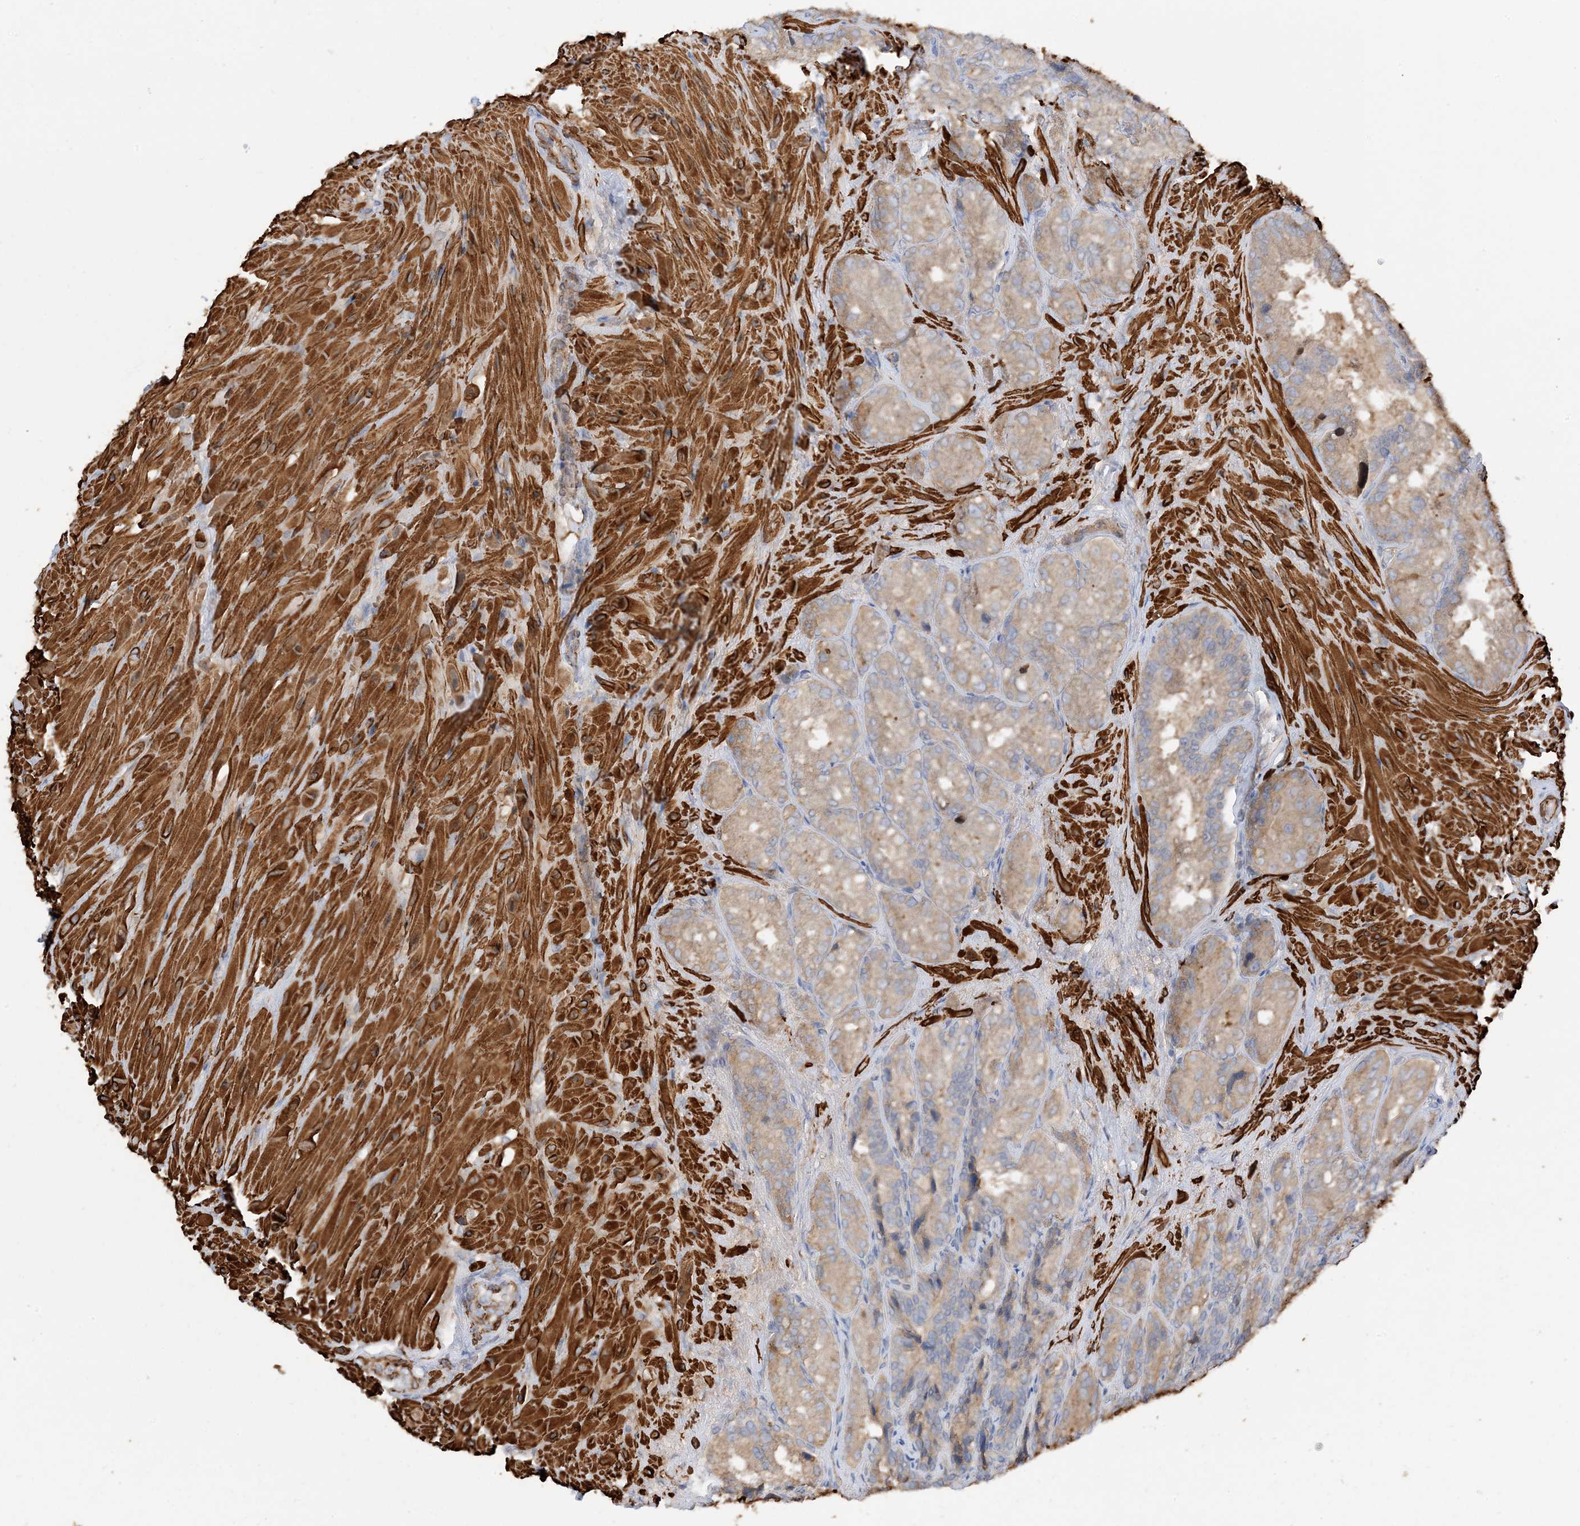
{"staining": {"intensity": "moderate", "quantity": ">75%", "location": "cytoplasmic/membranous"}, "tissue": "seminal vesicle", "cell_type": "Glandular cells", "image_type": "normal", "snomed": [{"axis": "morphology", "description": "Normal tissue, NOS"}, {"axis": "topography", "description": "Seminal veicle"}, {"axis": "topography", "description": "Peripheral nerve tissue"}], "caption": "The micrograph demonstrates immunohistochemical staining of normal seminal vesicle. There is moderate cytoplasmic/membranous staining is present in about >75% of glandular cells.", "gene": "KIFBP", "patient": {"sex": "male", "age": 63}}